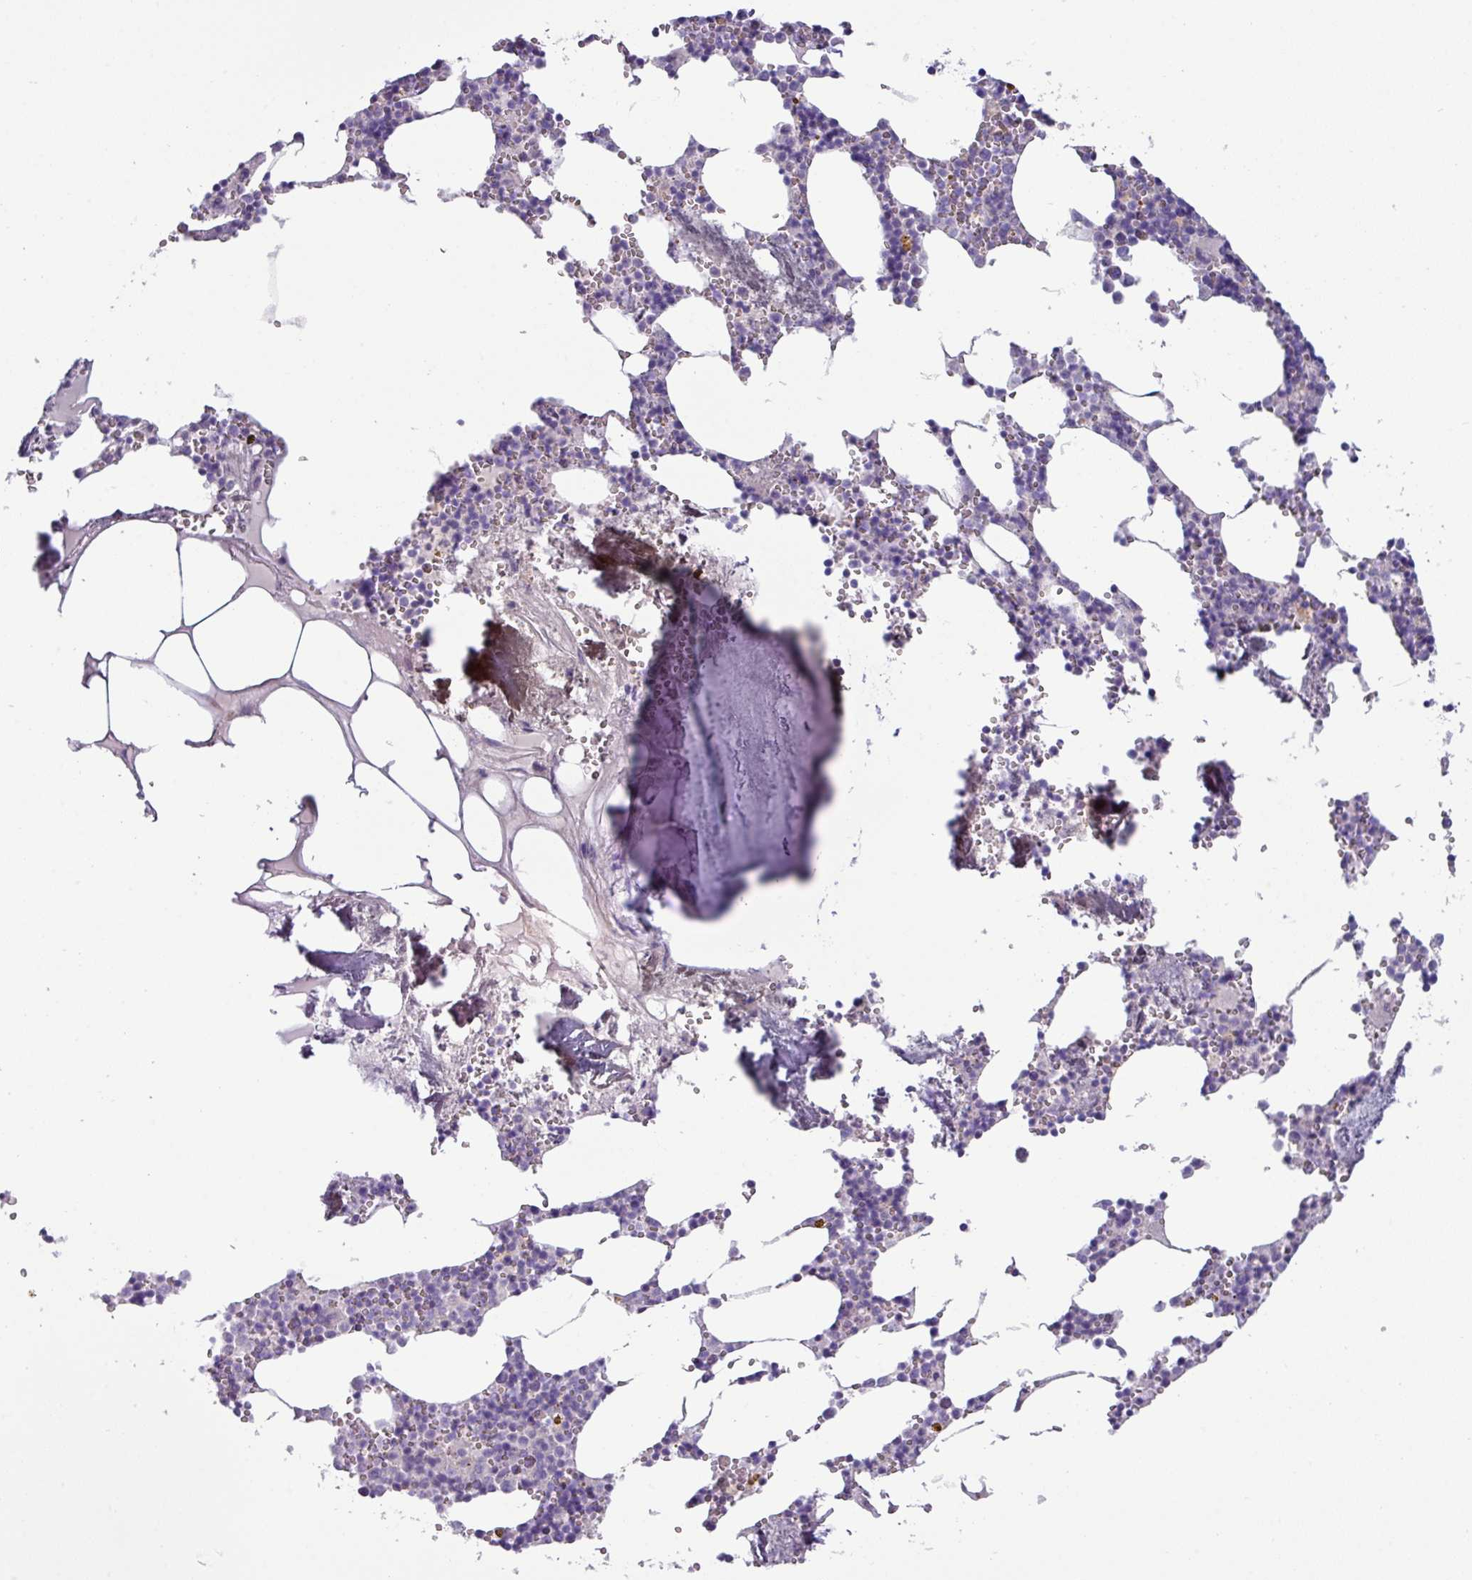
{"staining": {"intensity": "negative", "quantity": "none", "location": "none"}, "tissue": "bone marrow", "cell_type": "Hematopoietic cells", "image_type": "normal", "snomed": [{"axis": "morphology", "description": "Normal tissue, NOS"}, {"axis": "topography", "description": "Bone marrow"}], "caption": "This image is of unremarkable bone marrow stained with IHC to label a protein in brown with the nuclei are counter-stained blue. There is no staining in hematopoietic cells.", "gene": "RGS16", "patient": {"sex": "male", "age": 54}}